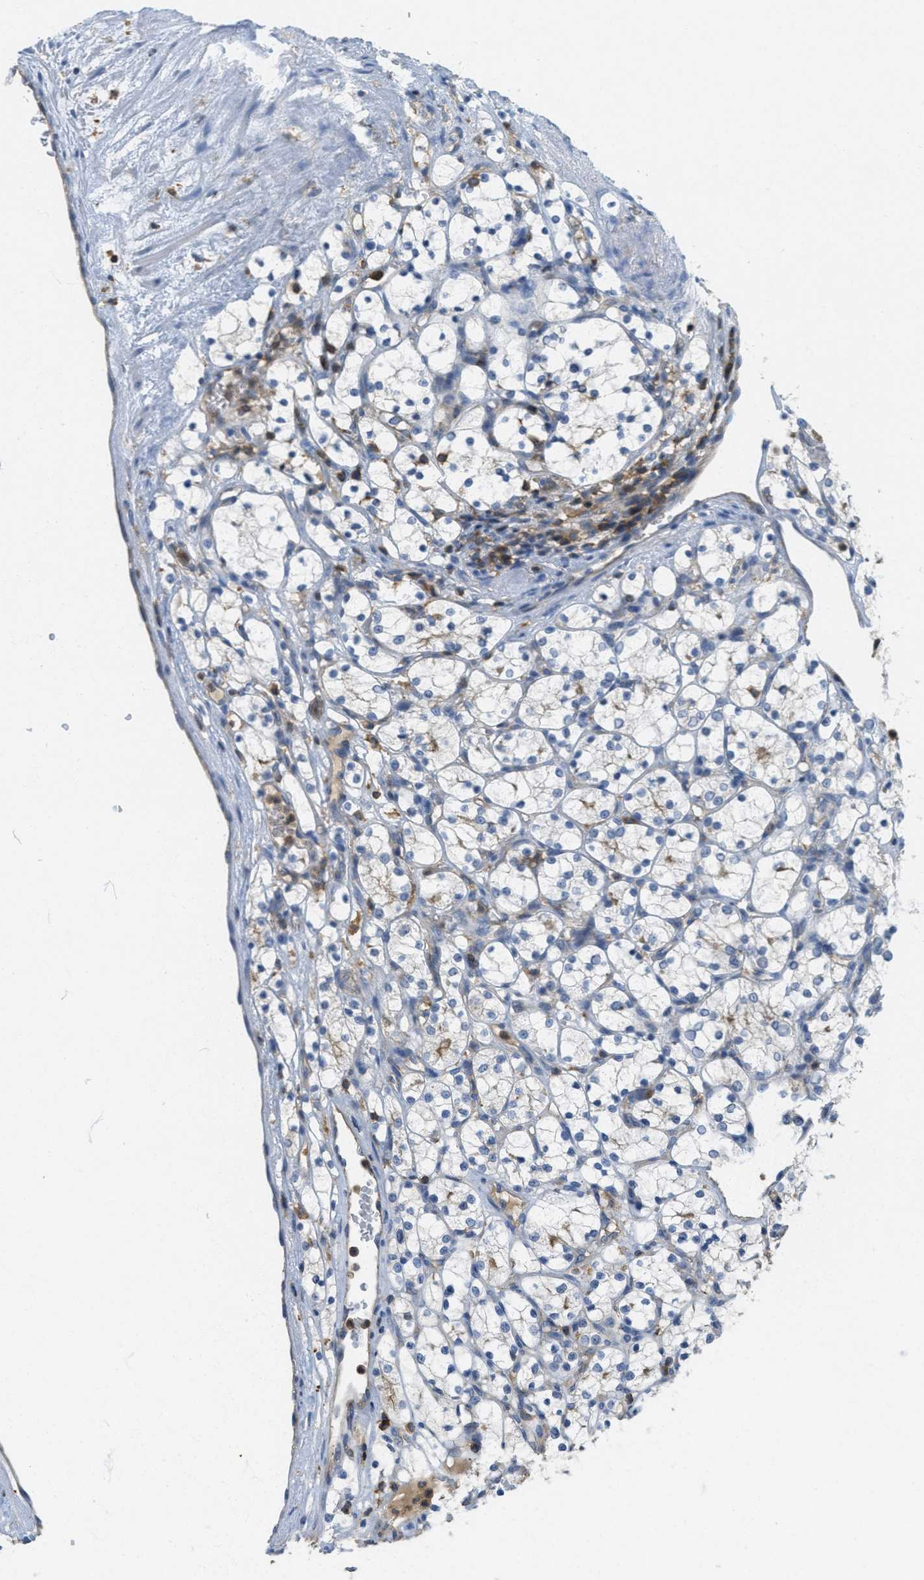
{"staining": {"intensity": "negative", "quantity": "none", "location": "none"}, "tissue": "renal cancer", "cell_type": "Tumor cells", "image_type": "cancer", "snomed": [{"axis": "morphology", "description": "Adenocarcinoma, NOS"}, {"axis": "topography", "description": "Kidney"}], "caption": "A high-resolution photomicrograph shows IHC staining of renal cancer (adenocarcinoma), which reveals no significant positivity in tumor cells. (DAB immunohistochemistry with hematoxylin counter stain).", "gene": "GRIK2", "patient": {"sex": "female", "age": 69}}